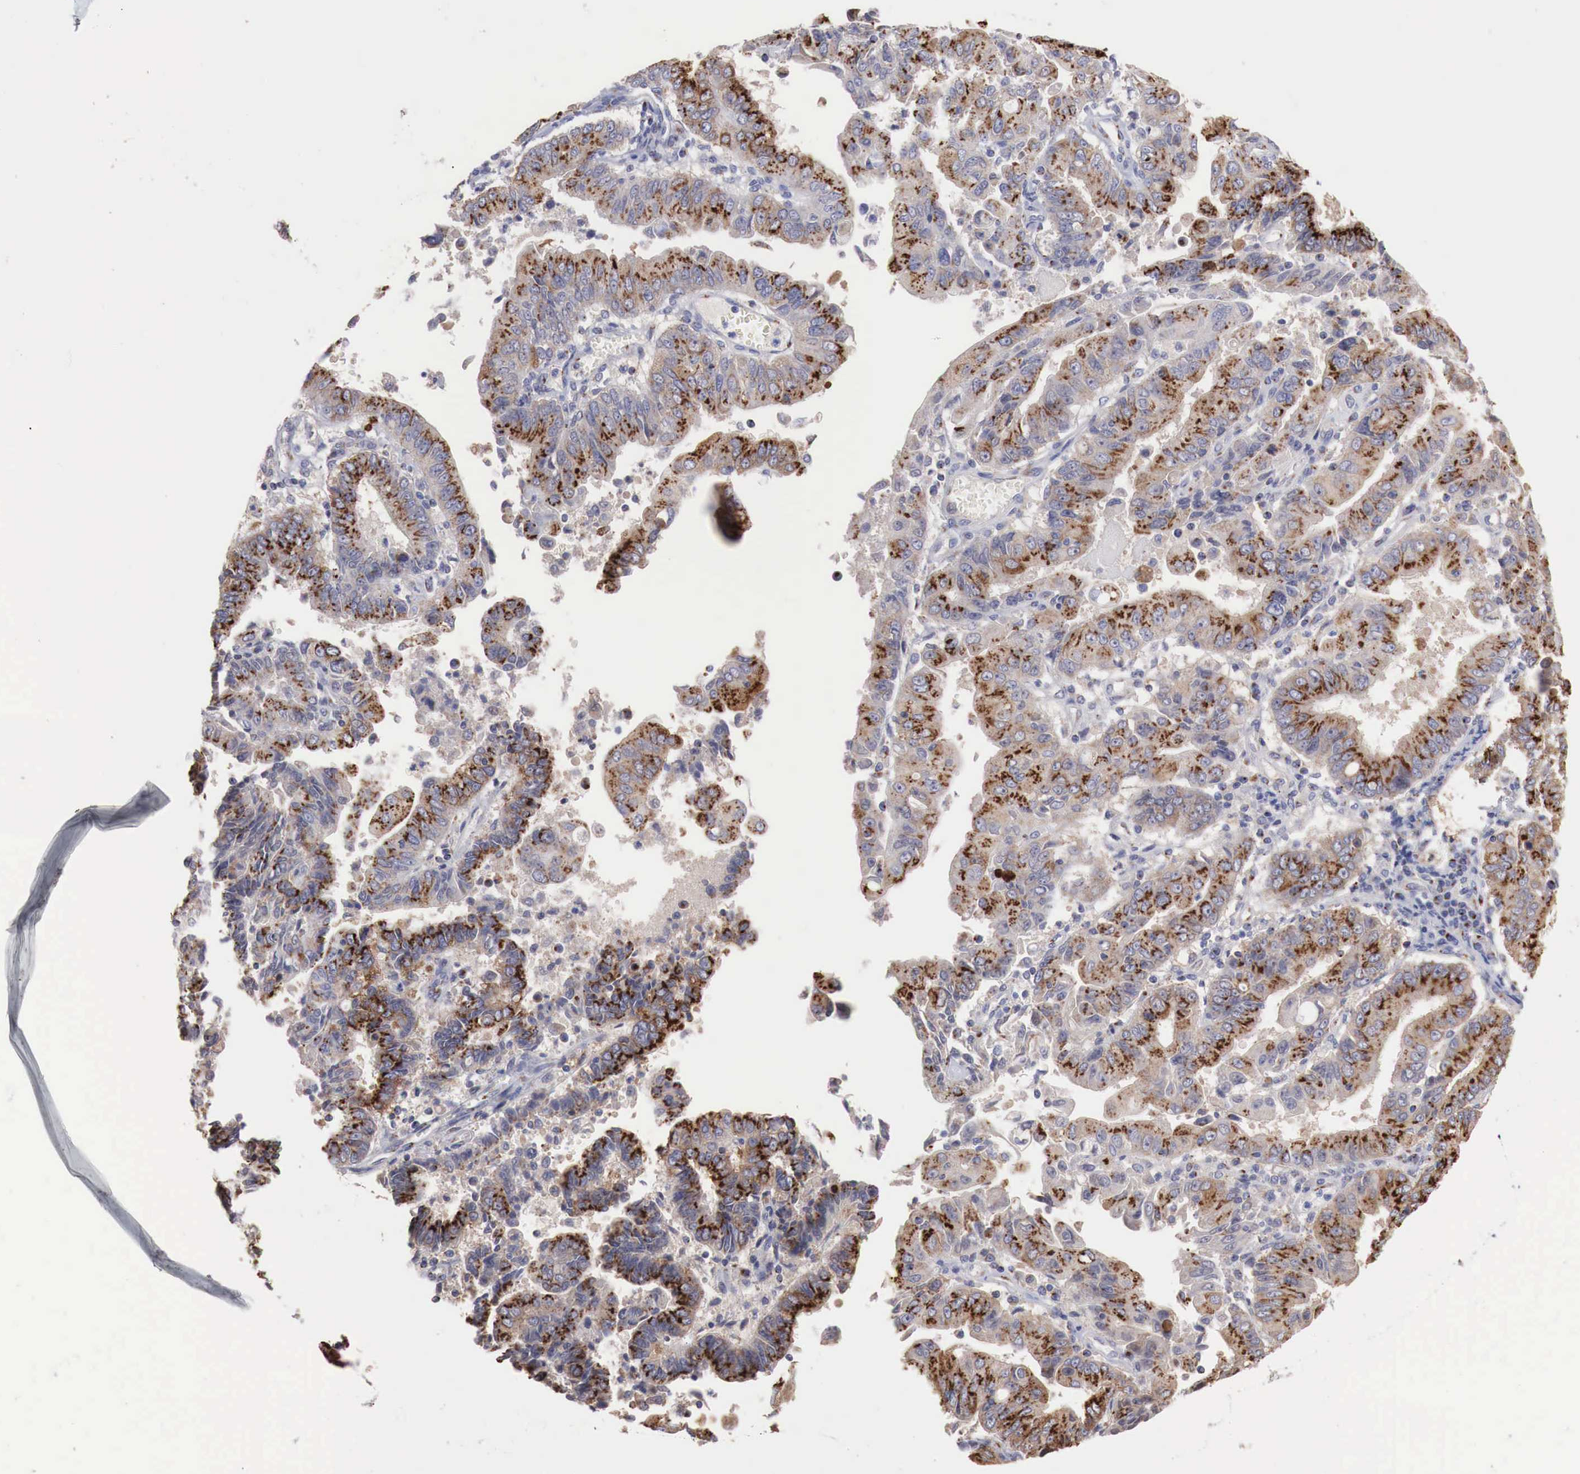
{"staining": {"intensity": "strong", "quantity": ">75%", "location": "cytoplasmic/membranous"}, "tissue": "endometrial cancer", "cell_type": "Tumor cells", "image_type": "cancer", "snomed": [{"axis": "morphology", "description": "Adenocarcinoma, NOS"}, {"axis": "topography", "description": "Endometrium"}], "caption": "Immunohistochemistry (IHC) of adenocarcinoma (endometrial) exhibits high levels of strong cytoplasmic/membranous positivity in approximately >75% of tumor cells.", "gene": "SYAP1", "patient": {"sex": "female", "age": 75}}